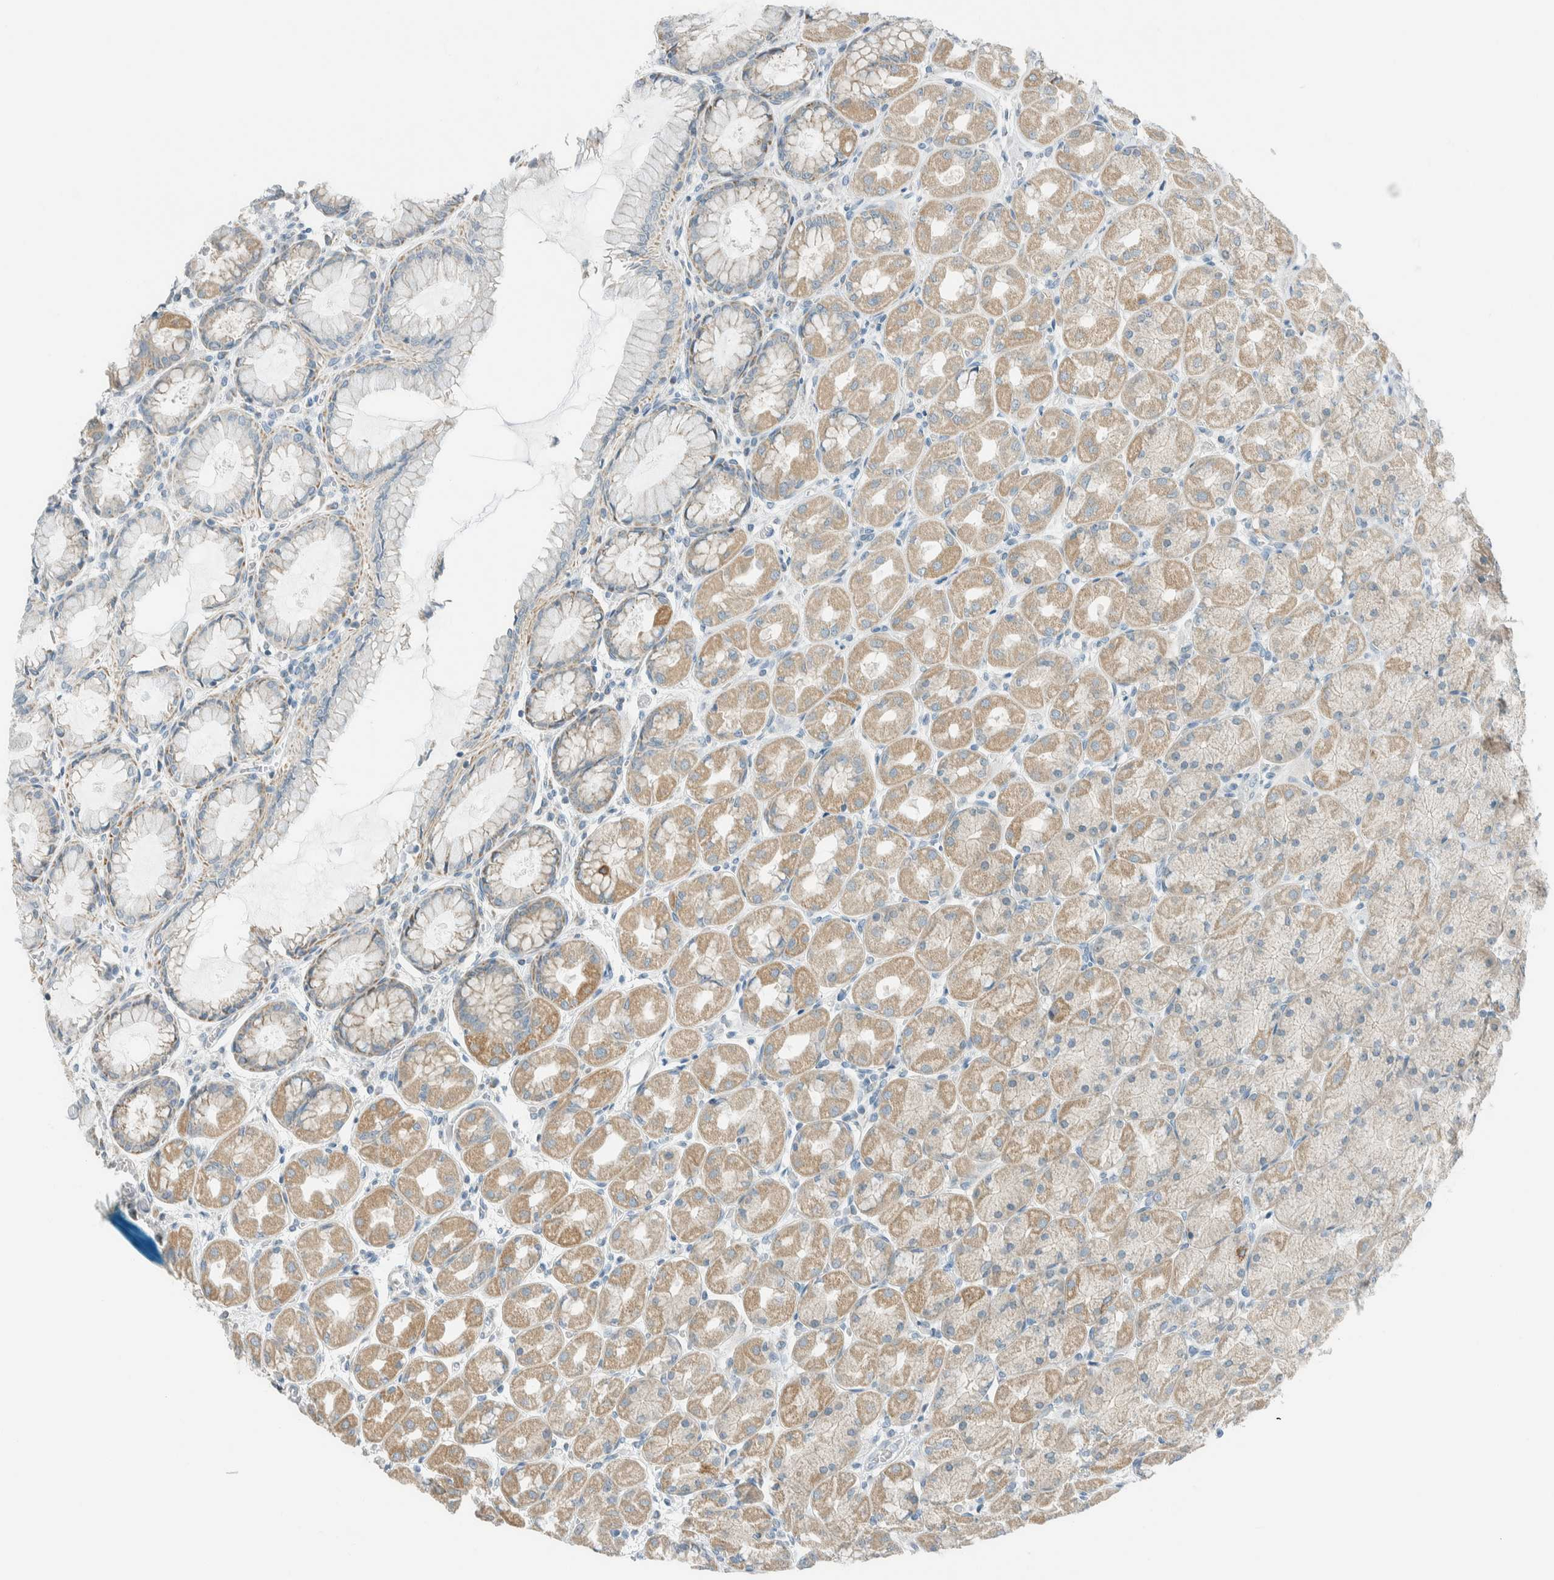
{"staining": {"intensity": "moderate", "quantity": "25%-75%", "location": "cytoplasmic/membranous"}, "tissue": "stomach", "cell_type": "Glandular cells", "image_type": "normal", "snomed": [{"axis": "morphology", "description": "Normal tissue, NOS"}, {"axis": "topography", "description": "Stomach, upper"}], "caption": "Protein expression by IHC shows moderate cytoplasmic/membranous positivity in approximately 25%-75% of glandular cells in normal stomach. (brown staining indicates protein expression, while blue staining denotes nuclei).", "gene": "AARSD1", "patient": {"sex": "female", "age": 56}}